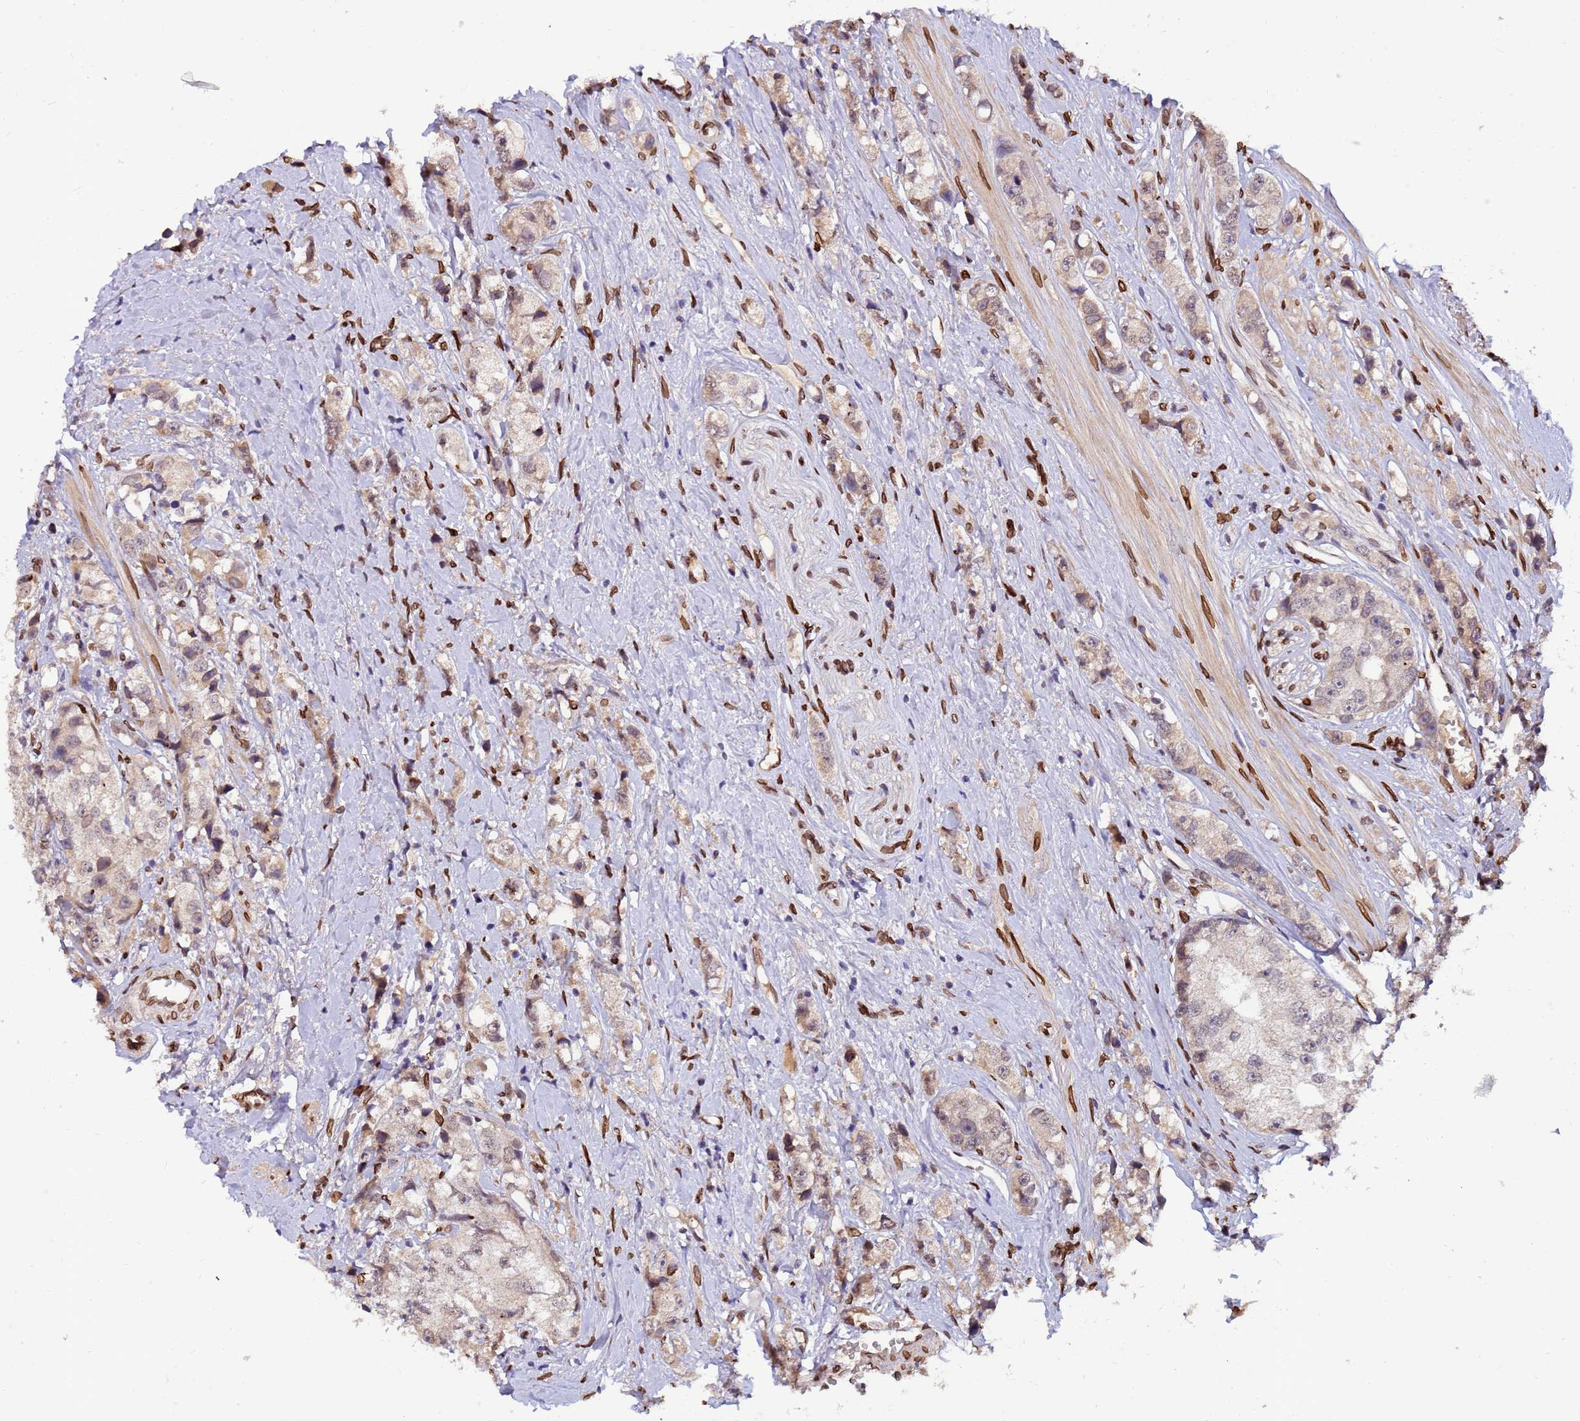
{"staining": {"intensity": "negative", "quantity": "none", "location": "none"}, "tissue": "prostate cancer", "cell_type": "Tumor cells", "image_type": "cancer", "snomed": [{"axis": "morphology", "description": "Adenocarcinoma, High grade"}, {"axis": "topography", "description": "Prostate"}], "caption": "IHC micrograph of neoplastic tissue: human high-grade adenocarcinoma (prostate) stained with DAB shows no significant protein staining in tumor cells.", "gene": "GPR135", "patient": {"sex": "male", "age": 74}}